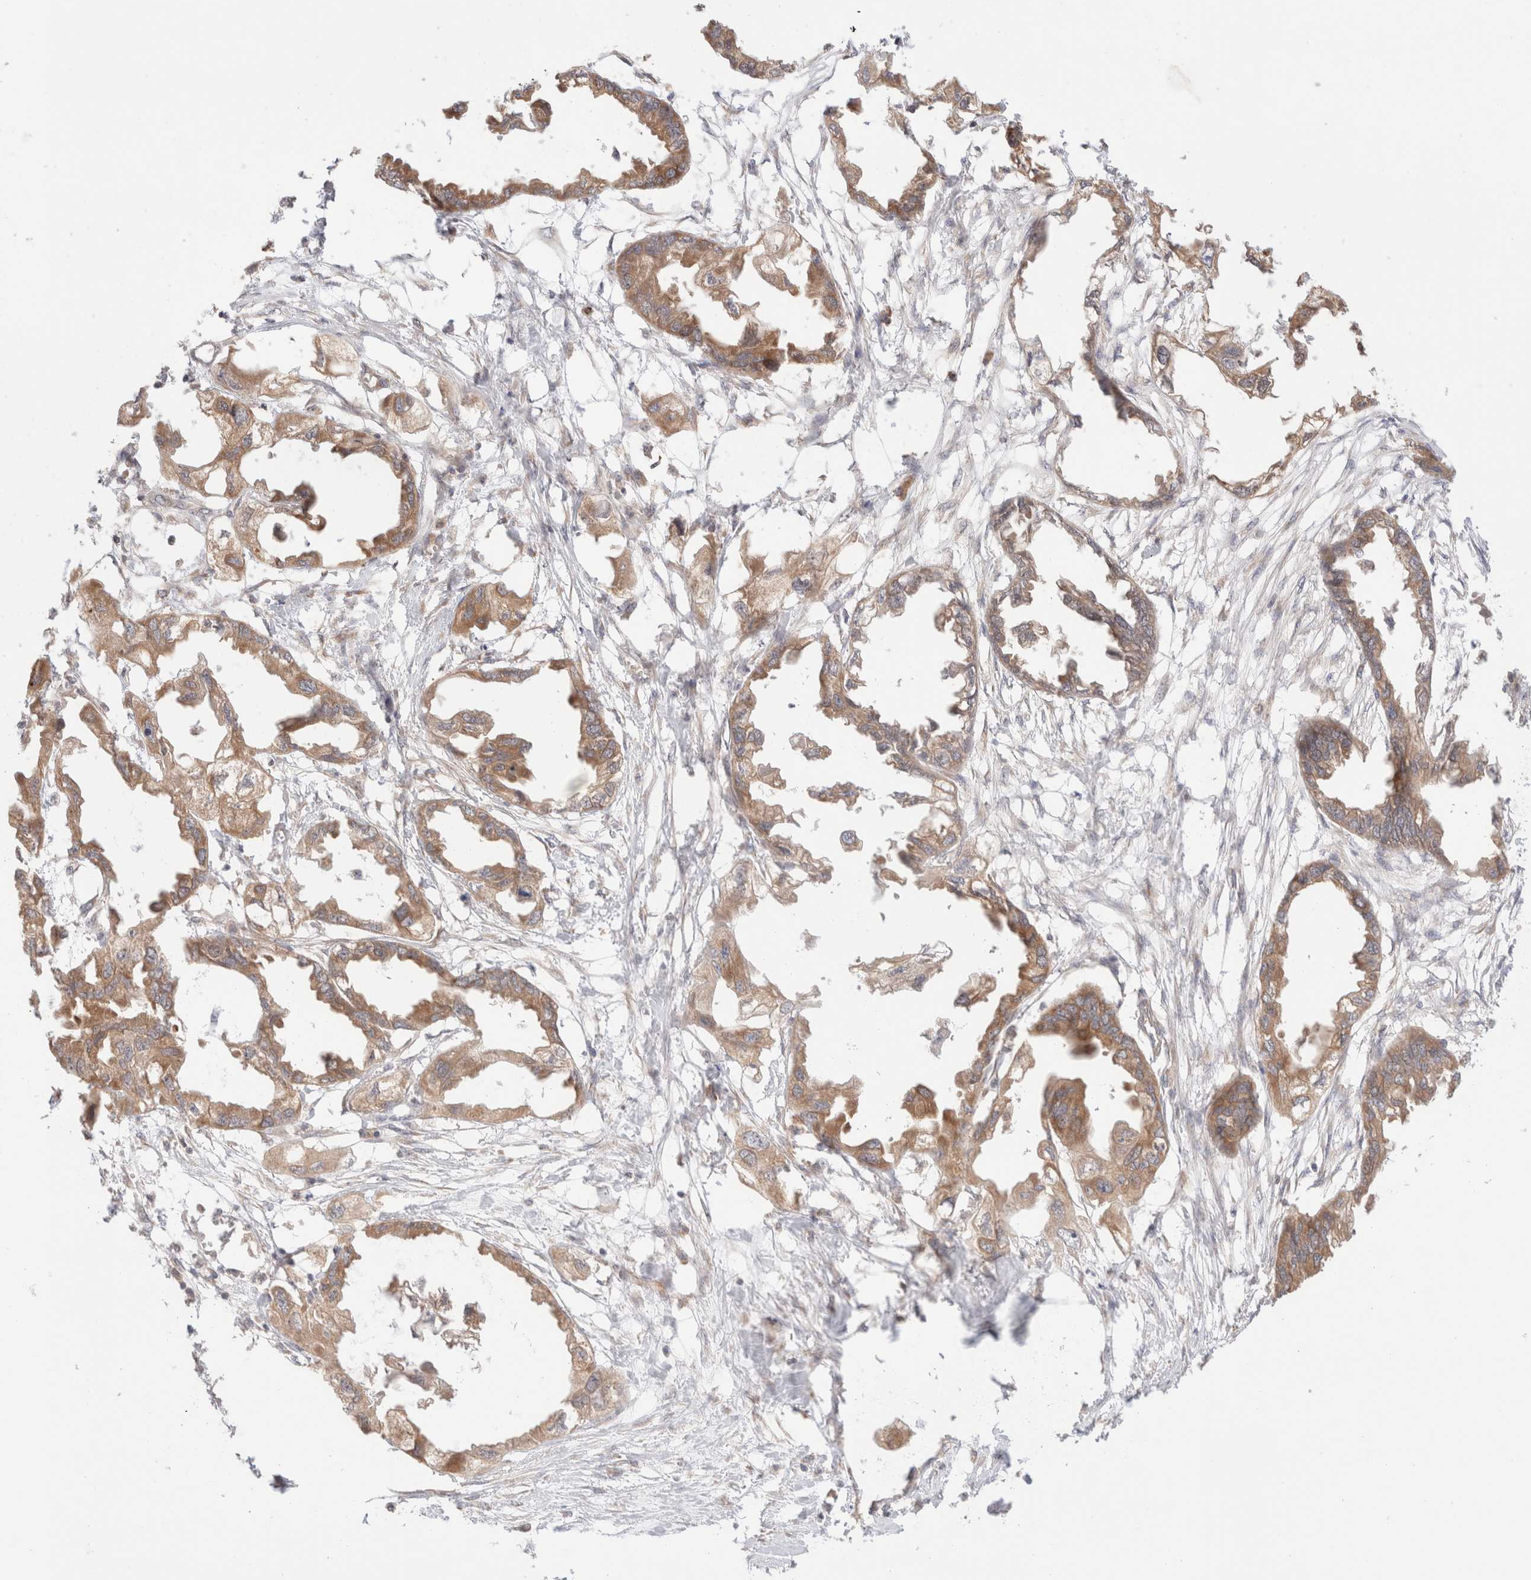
{"staining": {"intensity": "moderate", "quantity": ">75%", "location": "cytoplasmic/membranous"}, "tissue": "endometrial cancer", "cell_type": "Tumor cells", "image_type": "cancer", "snomed": [{"axis": "morphology", "description": "Adenocarcinoma, NOS"}, {"axis": "morphology", "description": "Adenocarcinoma, metastatic, NOS"}, {"axis": "topography", "description": "Adipose tissue"}, {"axis": "topography", "description": "Endometrium"}], "caption": "IHC of human endometrial cancer shows medium levels of moderate cytoplasmic/membranous staining in about >75% of tumor cells. (brown staining indicates protein expression, while blue staining denotes nuclei).", "gene": "XKR4", "patient": {"sex": "female", "age": 67}}